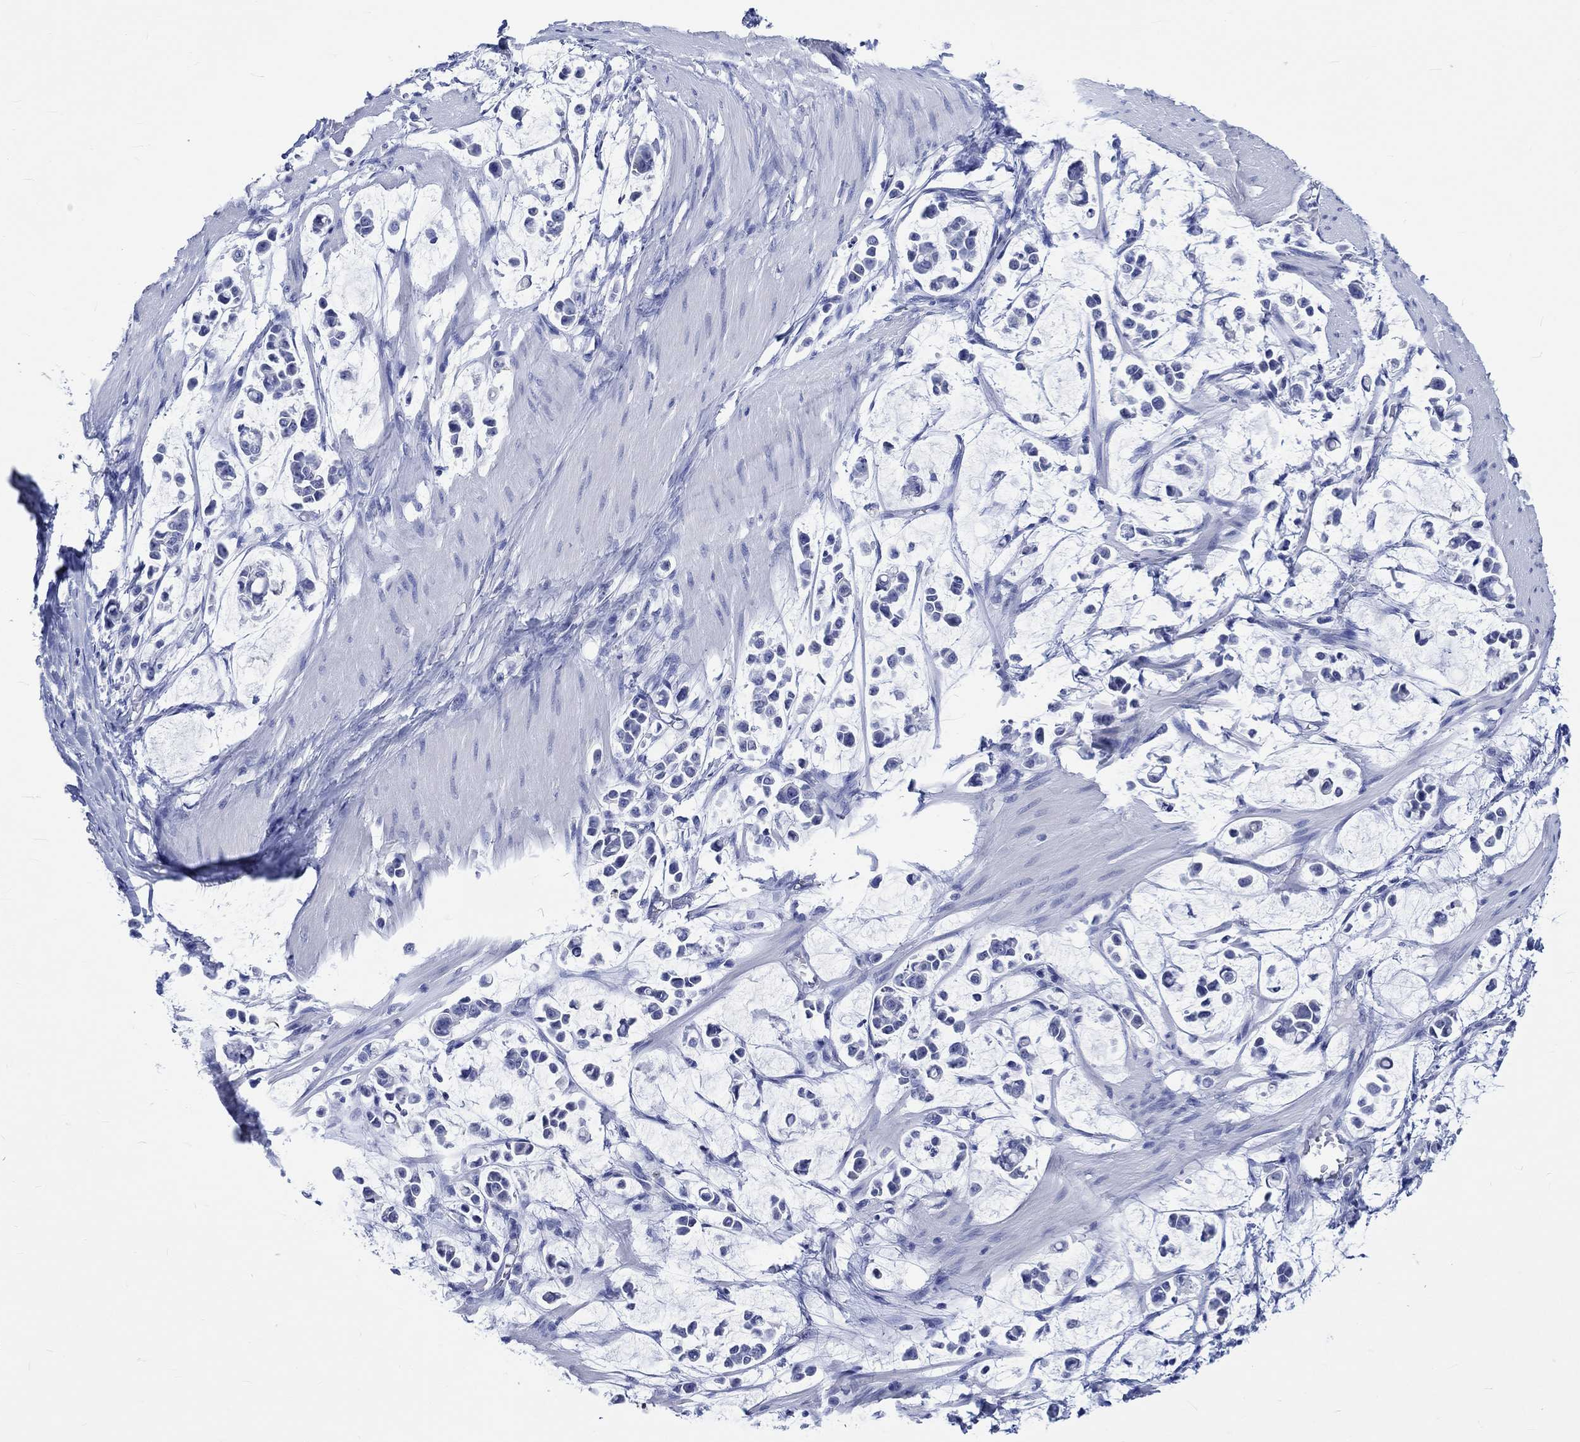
{"staining": {"intensity": "negative", "quantity": "none", "location": "none"}, "tissue": "stomach cancer", "cell_type": "Tumor cells", "image_type": "cancer", "snomed": [{"axis": "morphology", "description": "Adenocarcinoma, NOS"}, {"axis": "topography", "description": "Stomach"}], "caption": "The IHC histopathology image has no significant staining in tumor cells of stomach adenocarcinoma tissue.", "gene": "KLHL33", "patient": {"sex": "male", "age": 82}}